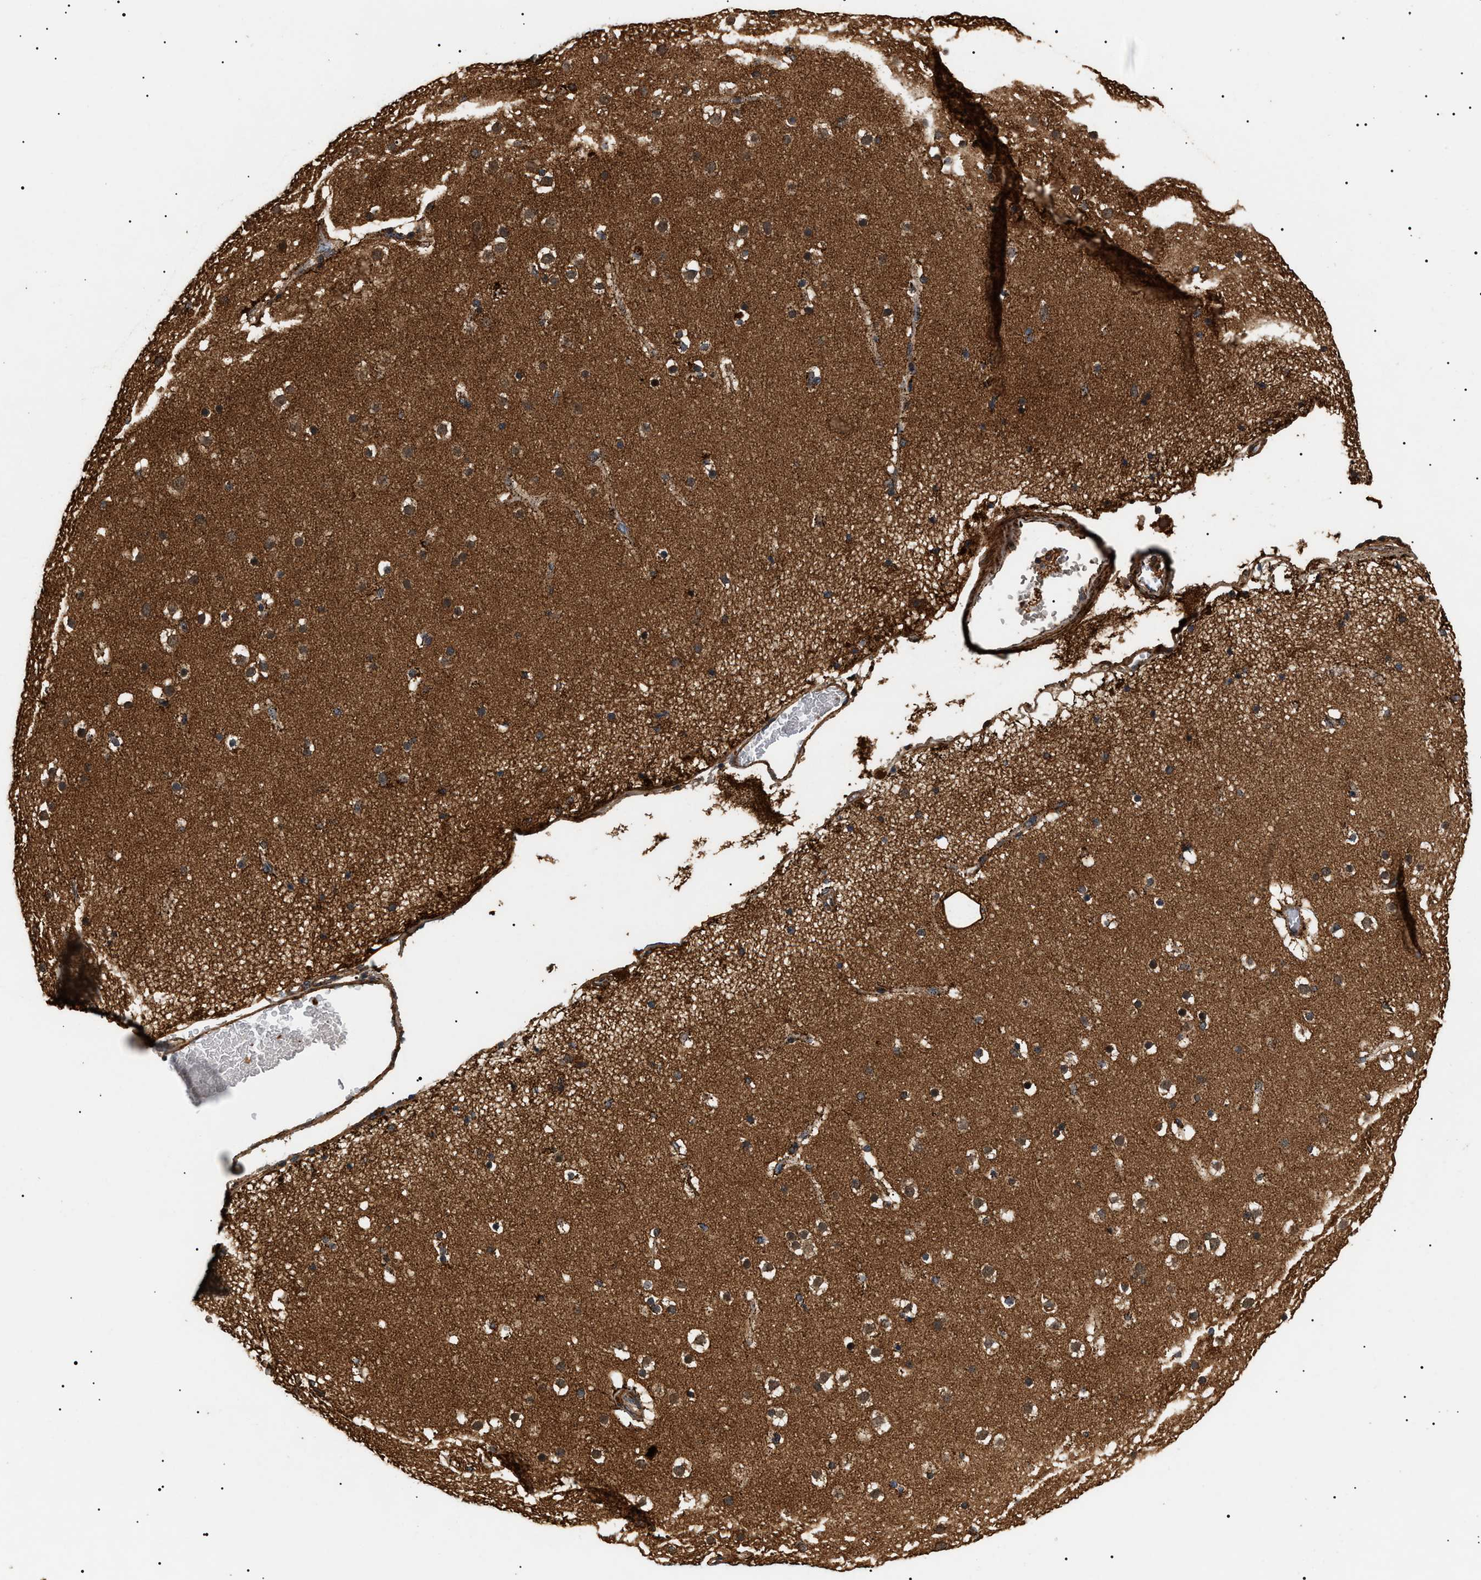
{"staining": {"intensity": "moderate", "quantity": "25%-75%", "location": "cytoplasmic/membranous"}, "tissue": "cerebral cortex", "cell_type": "Endothelial cells", "image_type": "normal", "snomed": [{"axis": "morphology", "description": "Normal tissue, NOS"}, {"axis": "topography", "description": "Cerebral cortex"}], "caption": "IHC of benign human cerebral cortex shows medium levels of moderate cytoplasmic/membranous expression in approximately 25%-75% of endothelial cells. The protein is stained brown, and the nuclei are stained in blue (DAB (3,3'-diaminobenzidine) IHC with brightfield microscopy, high magnification).", "gene": "ZBTB26", "patient": {"sex": "male", "age": 57}}